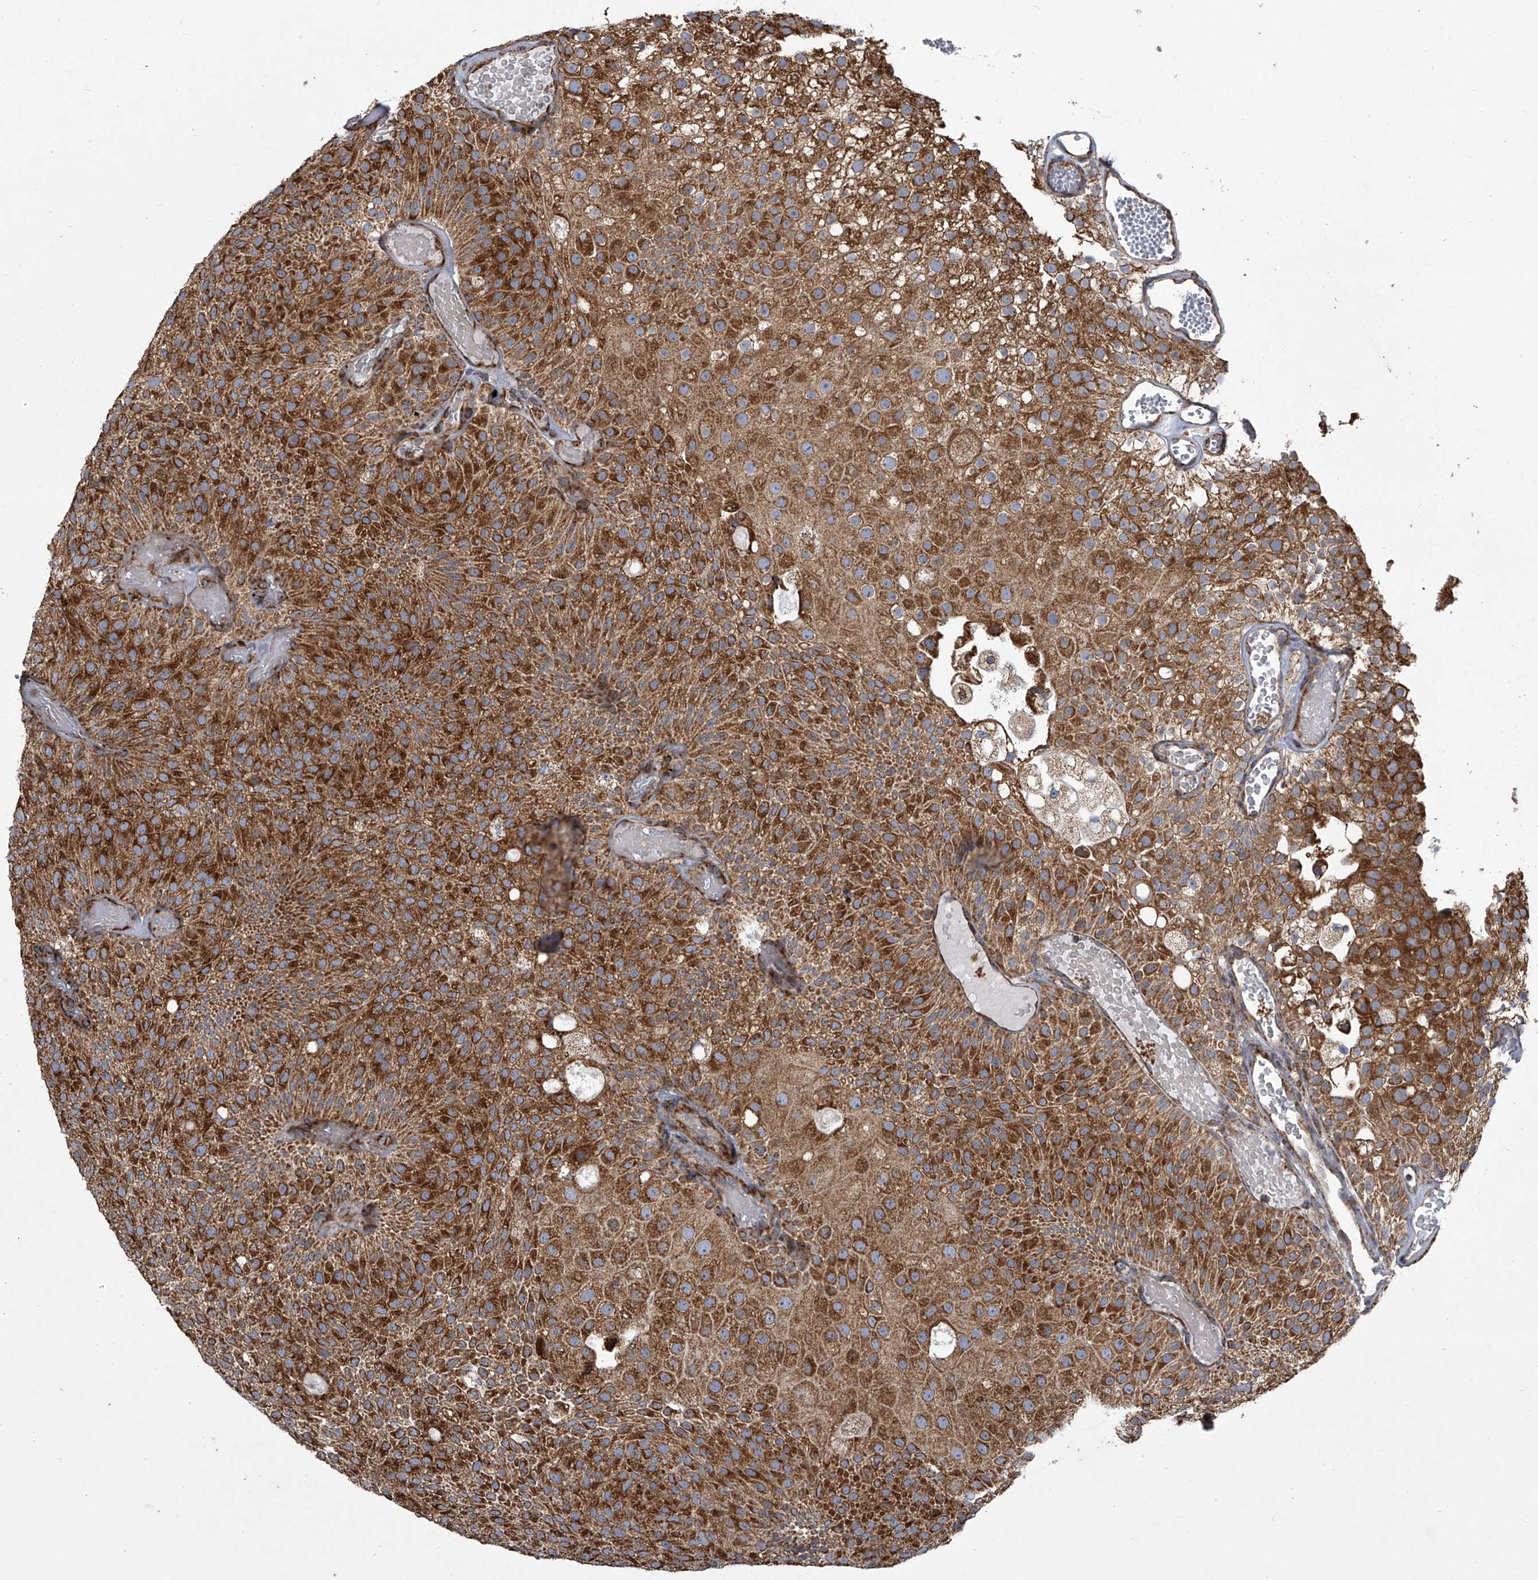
{"staining": {"intensity": "strong", "quantity": ">75%", "location": "cytoplasmic/membranous"}, "tissue": "urothelial cancer", "cell_type": "Tumor cells", "image_type": "cancer", "snomed": [{"axis": "morphology", "description": "Urothelial carcinoma, Low grade"}, {"axis": "topography", "description": "Urinary bladder"}], "caption": "Immunohistochemistry image of urothelial cancer stained for a protein (brown), which exhibits high levels of strong cytoplasmic/membranous positivity in about >75% of tumor cells.", "gene": "ZC3H15", "patient": {"sex": "male", "age": 78}}